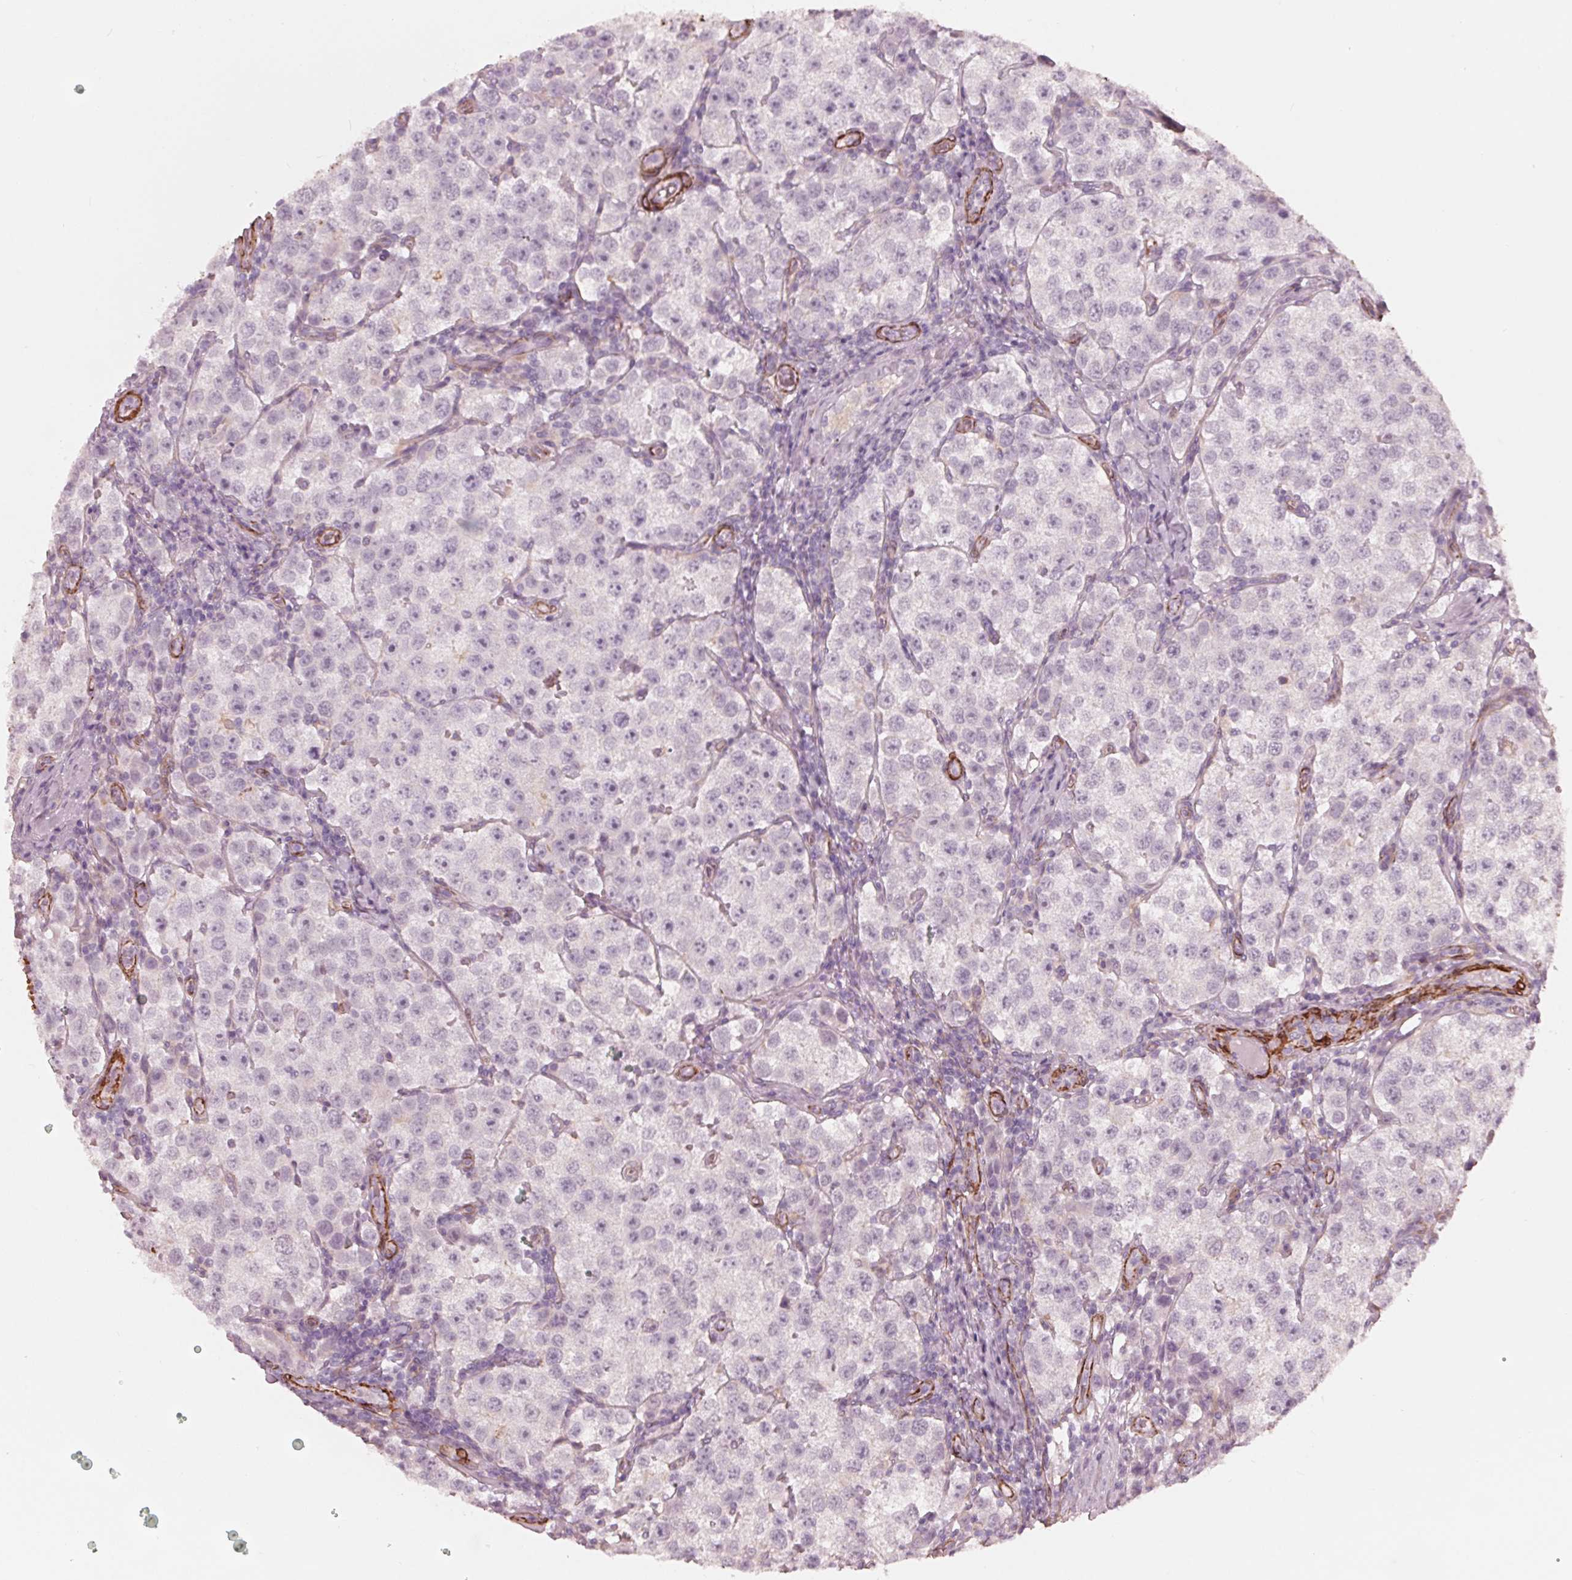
{"staining": {"intensity": "negative", "quantity": "none", "location": "none"}, "tissue": "testis cancer", "cell_type": "Tumor cells", "image_type": "cancer", "snomed": [{"axis": "morphology", "description": "Seminoma, NOS"}, {"axis": "topography", "description": "Testis"}], "caption": "The image demonstrates no staining of tumor cells in testis cancer (seminoma).", "gene": "MIER3", "patient": {"sex": "male", "age": 37}}